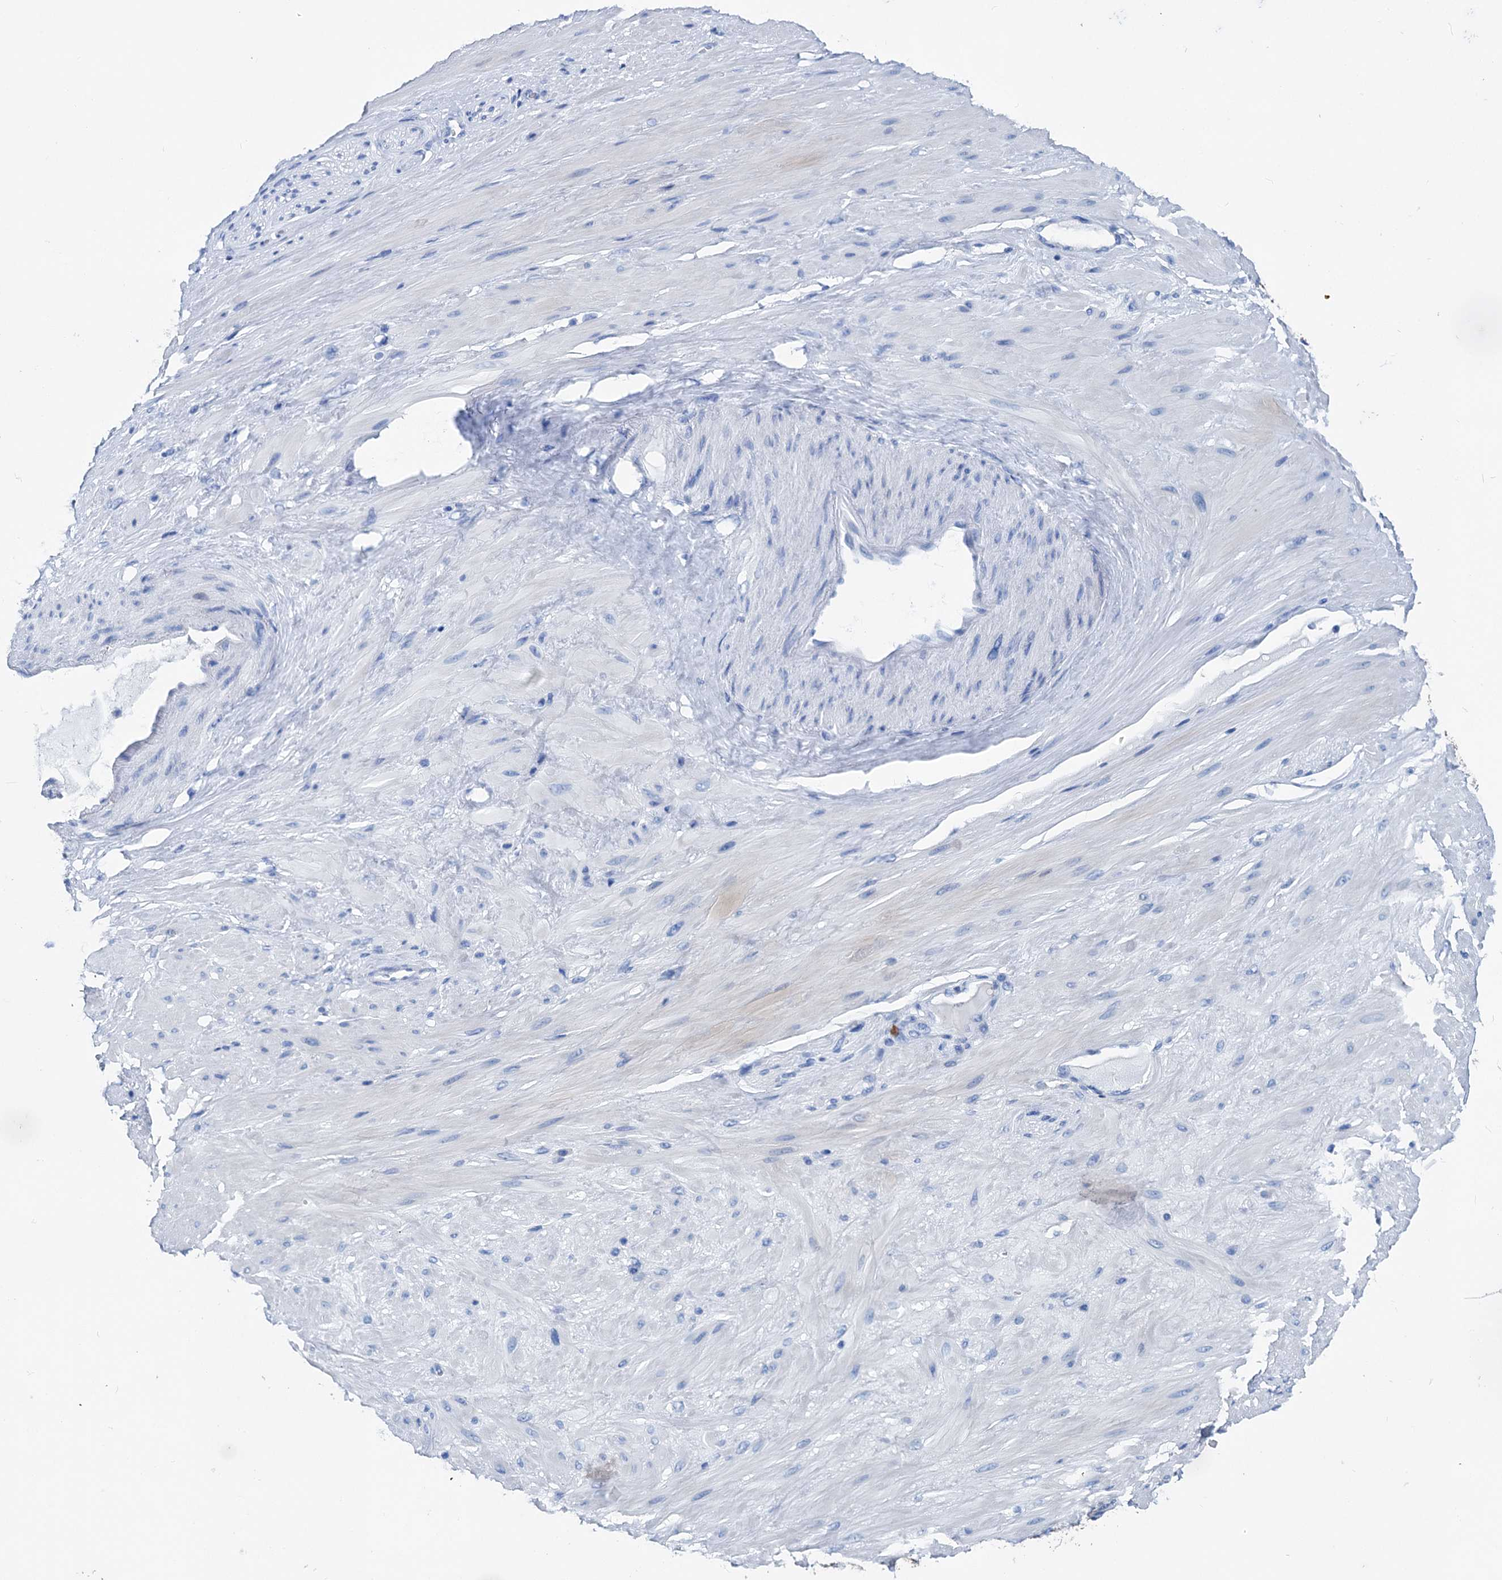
{"staining": {"intensity": "negative", "quantity": "none", "location": "none"}, "tissue": "adipose tissue", "cell_type": "Adipocytes", "image_type": "normal", "snomed": [{"axis": "morphology", "description": "Normal tissue, NOS"}, {"axis": "morphology", "description": "Adenocarcinoma, Low grade"}, {"axis": "topography", "description": "Prostate"}, {"axis": "topography", "description": "Peripheral nerve tissue"}], "caption": "This is an immunohistochemistry micrograph of normal adipose tissue. There is no positivity in adipocytes.", "gene": "BRINP1", "patient": {"sex": "male", "age": 63}}